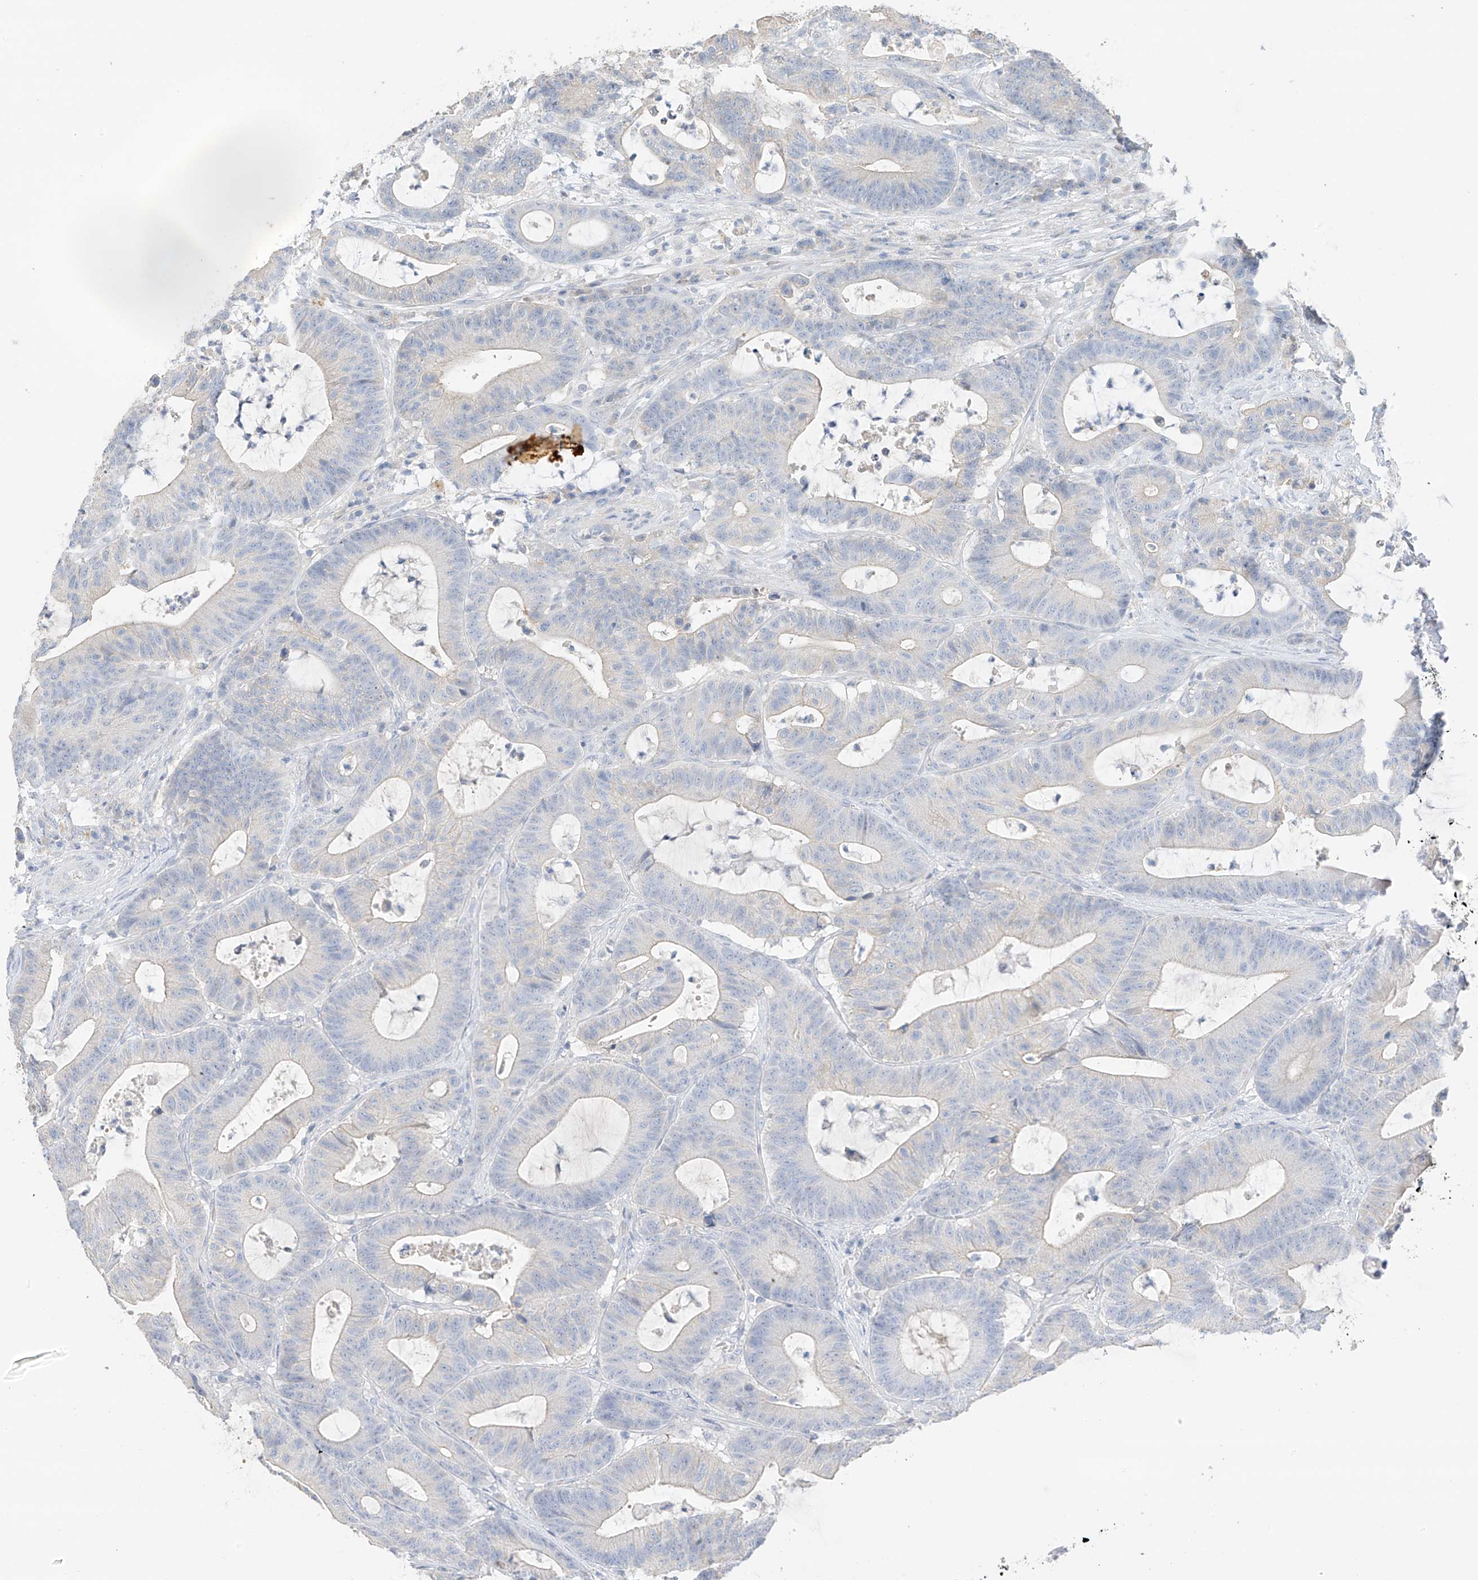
{"staining": {"intensity": "negative", "quantity": "none", "location": "none"}, "tissue": "colorectal cancer", "cell_type": "Tumor cells", "image_type": "cancer", "snomed": [{"axis": "morphology", "description": "Adenocarcinoma, NOS"}, {"axis": "topography", "description": "Colon"}], "caption": "The micrograph displays no significant staining in tumor cells of colorectal cancer (adenocarcinoma).", "gene": "CAPN13", "patient": {"sex": "female", "age": 84}}